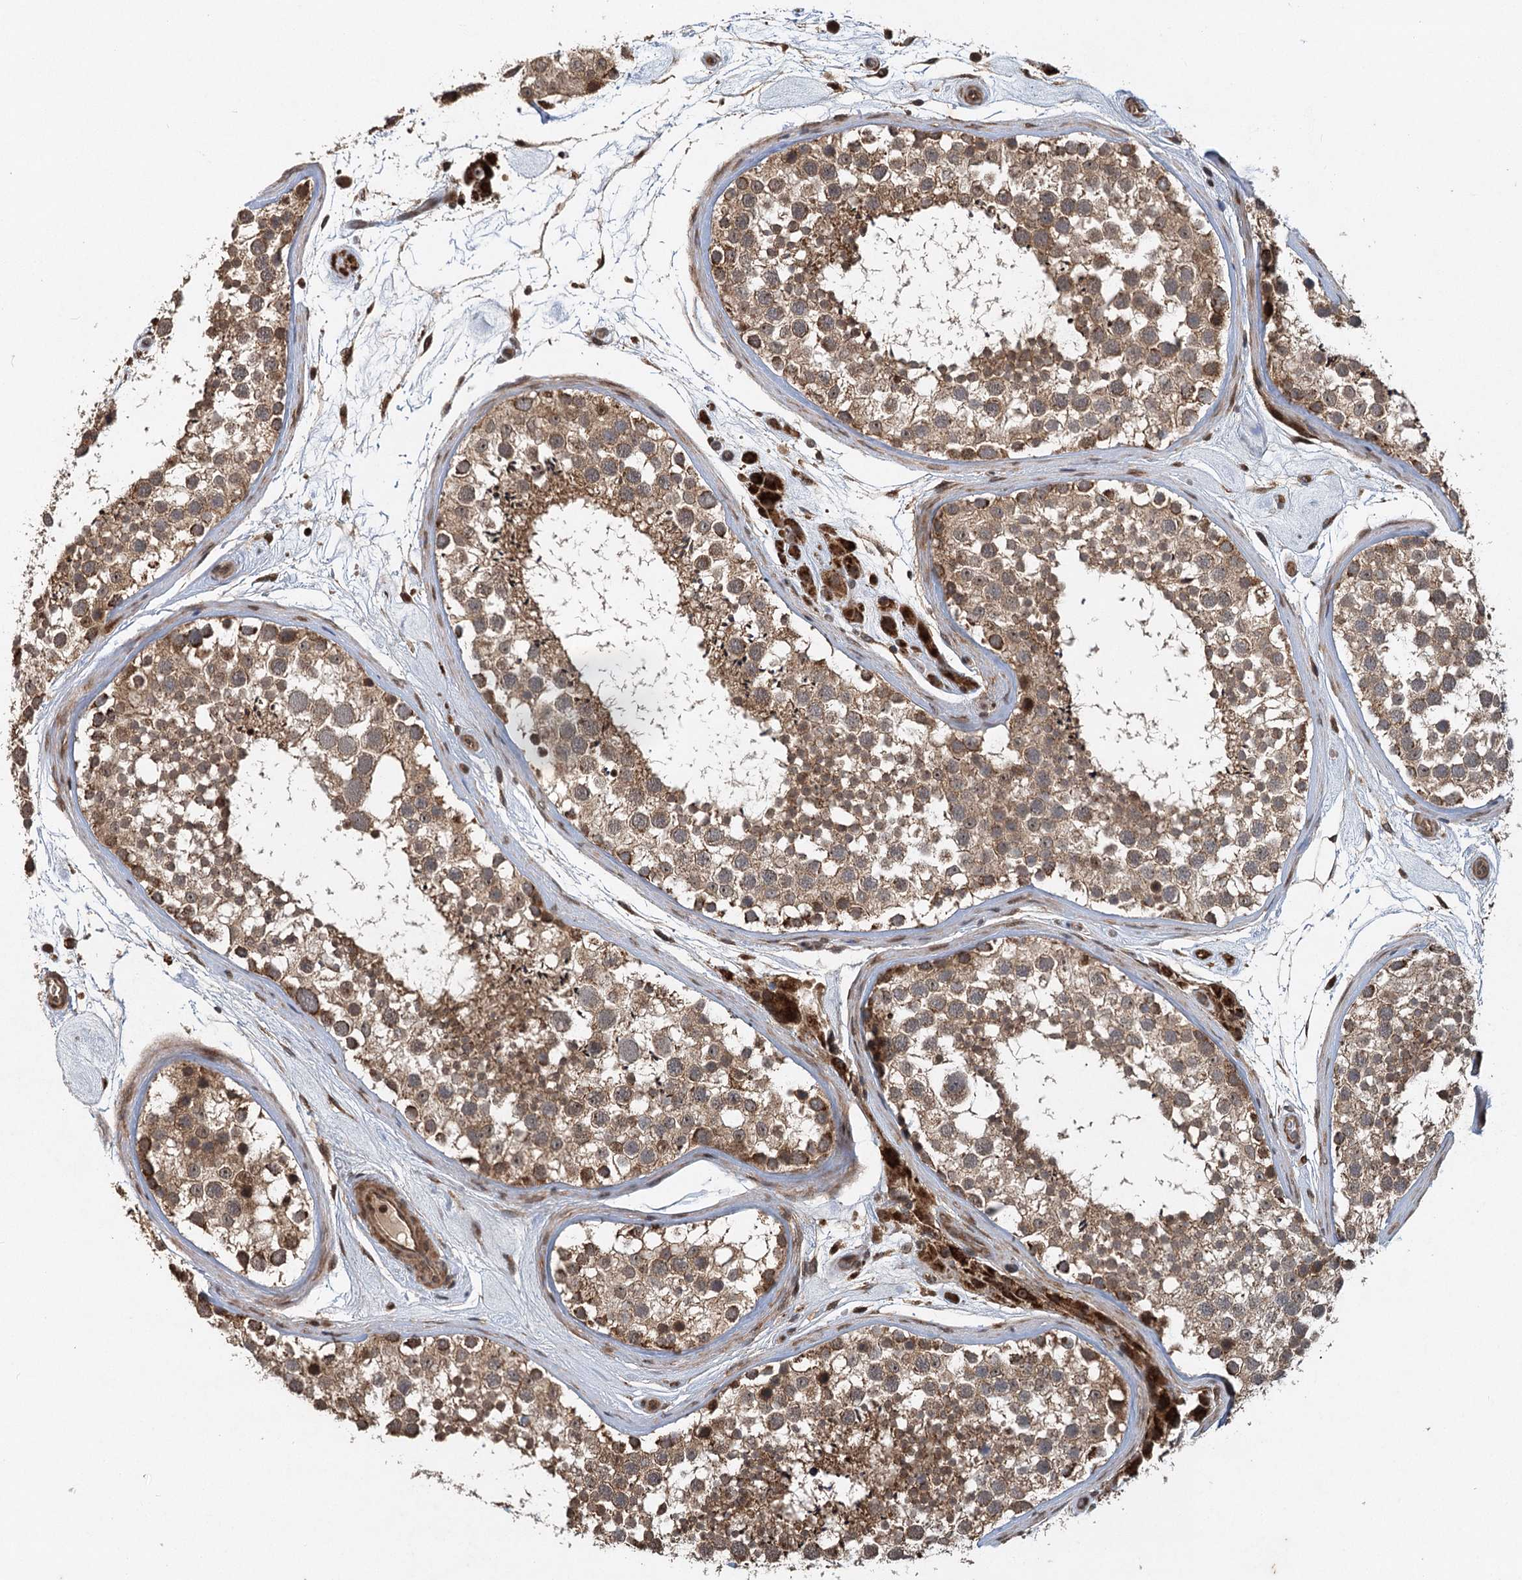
{"staining": {"intensity": "moderate", "quantity": ">75%", "location": "cytoplasmic/membranous"}, "tissue": "testis", "cell_type": "Cells in seminiferous ducts", "image_type": "normal", "snomed": [{"axis": "morphology", "description": "Normal tissue, NOS"}, {"axis": "topography", "description": "Testis"}], "caption": "Protein expression analysis of normal human testis reveals moderate cytoplasmic/membranous expression in about >75% of cells in seminiferous ducts.", "gene": "INSIG2", "patient": {"sex": "male", "age": 46}}